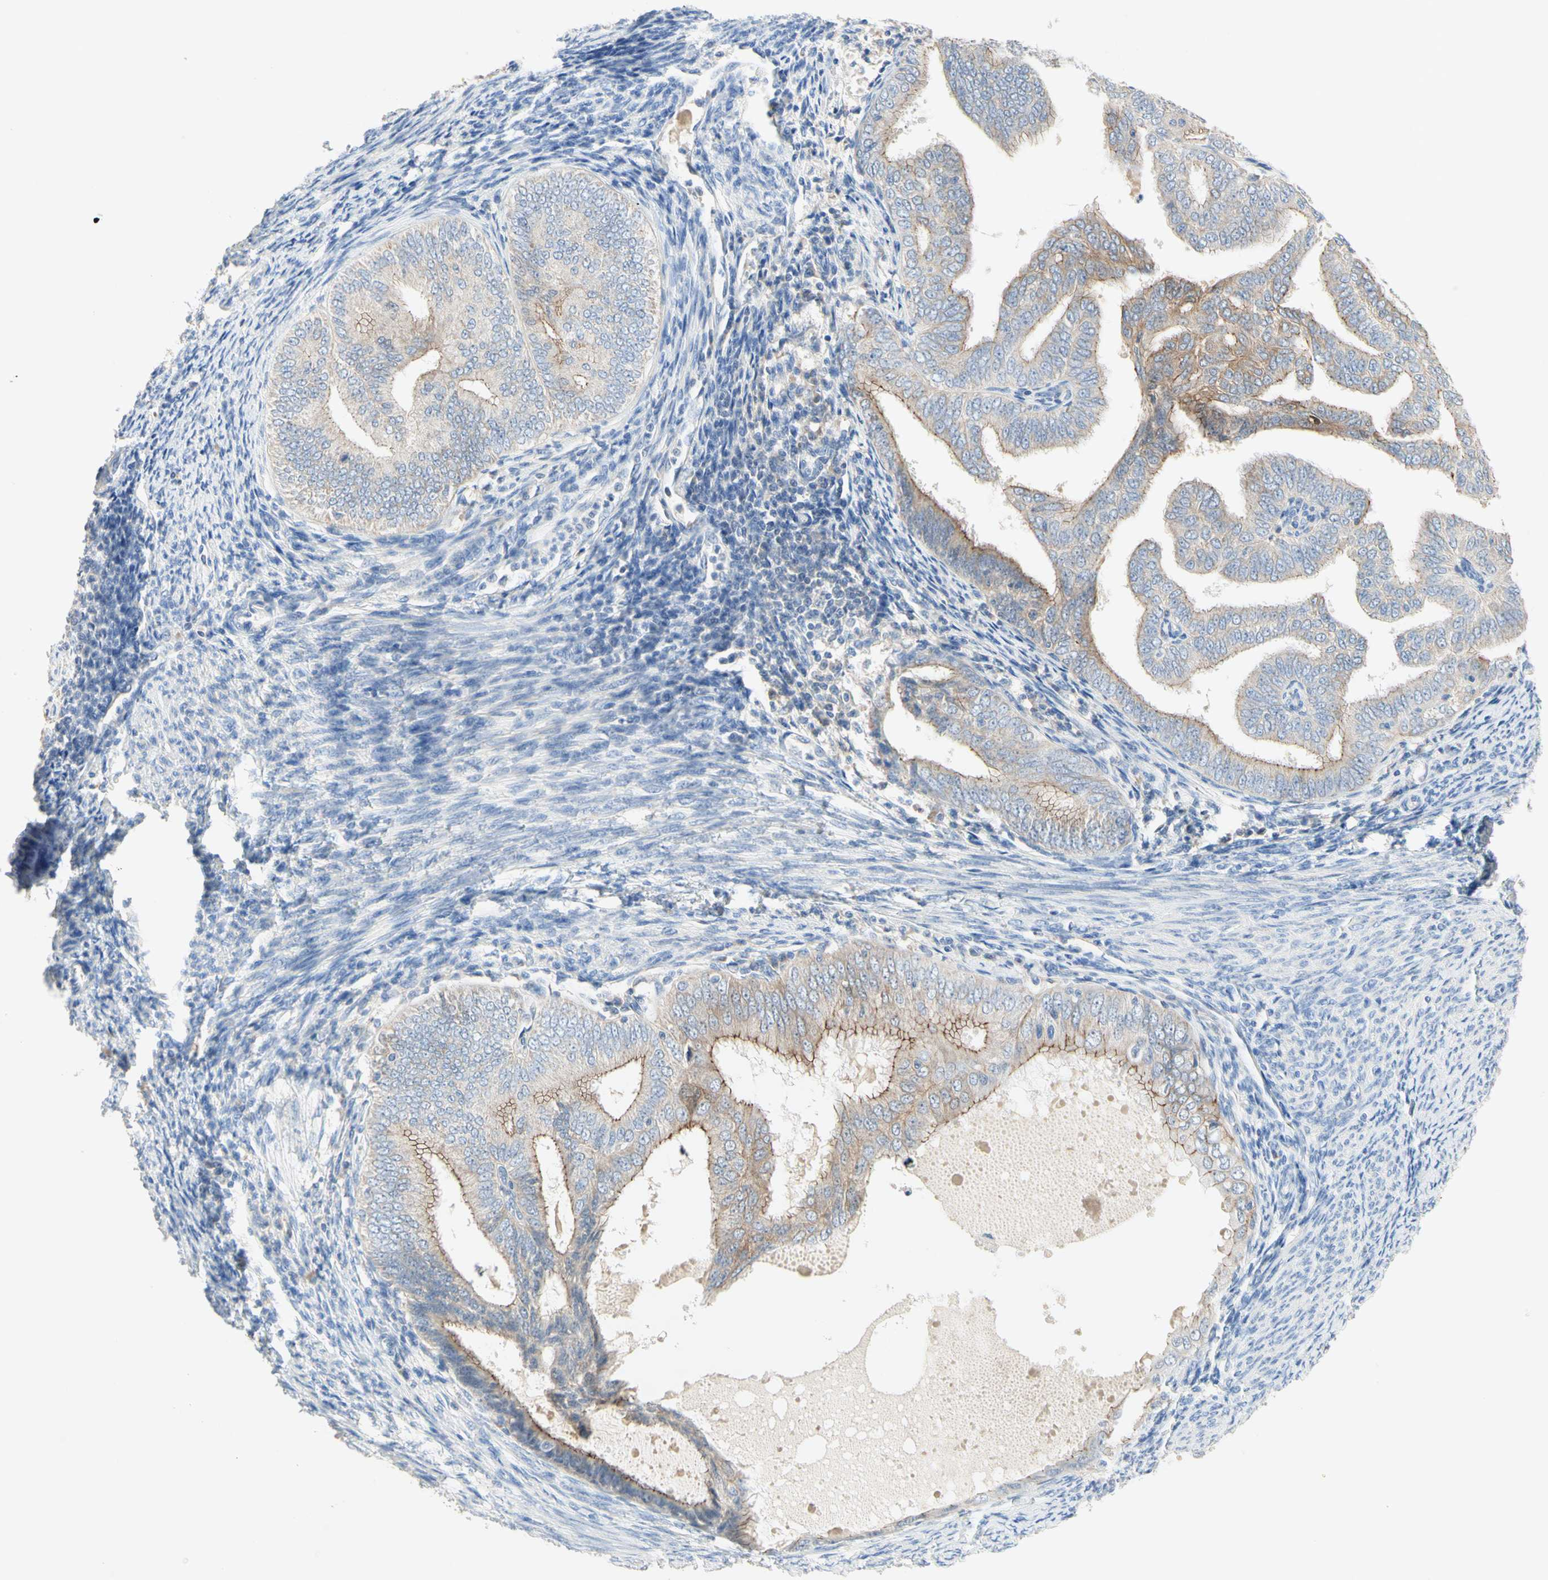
{"staining": {"intensity": "moderate", "quantity": "25%-75%", "location": "cytoplasmic/membranous"}, "tissue": "endometrial cancer", "cell_type": "Tumor cells", "image_type": "cancer", "snomed": [{"axis": "morphology", "description": "Adenocarcinoma, NOS"}, {"axis": "topography", "description": "Endometrium"}], "caption": "Immunohistochemical staining of endometrial adenocarcinoma demonstrates moderate cytoplasmic/membranous protein staining in about 25%-75% of tumor cells.", "gene": "NECTIN4", "patient": {"sex": "female", "age": 58}}